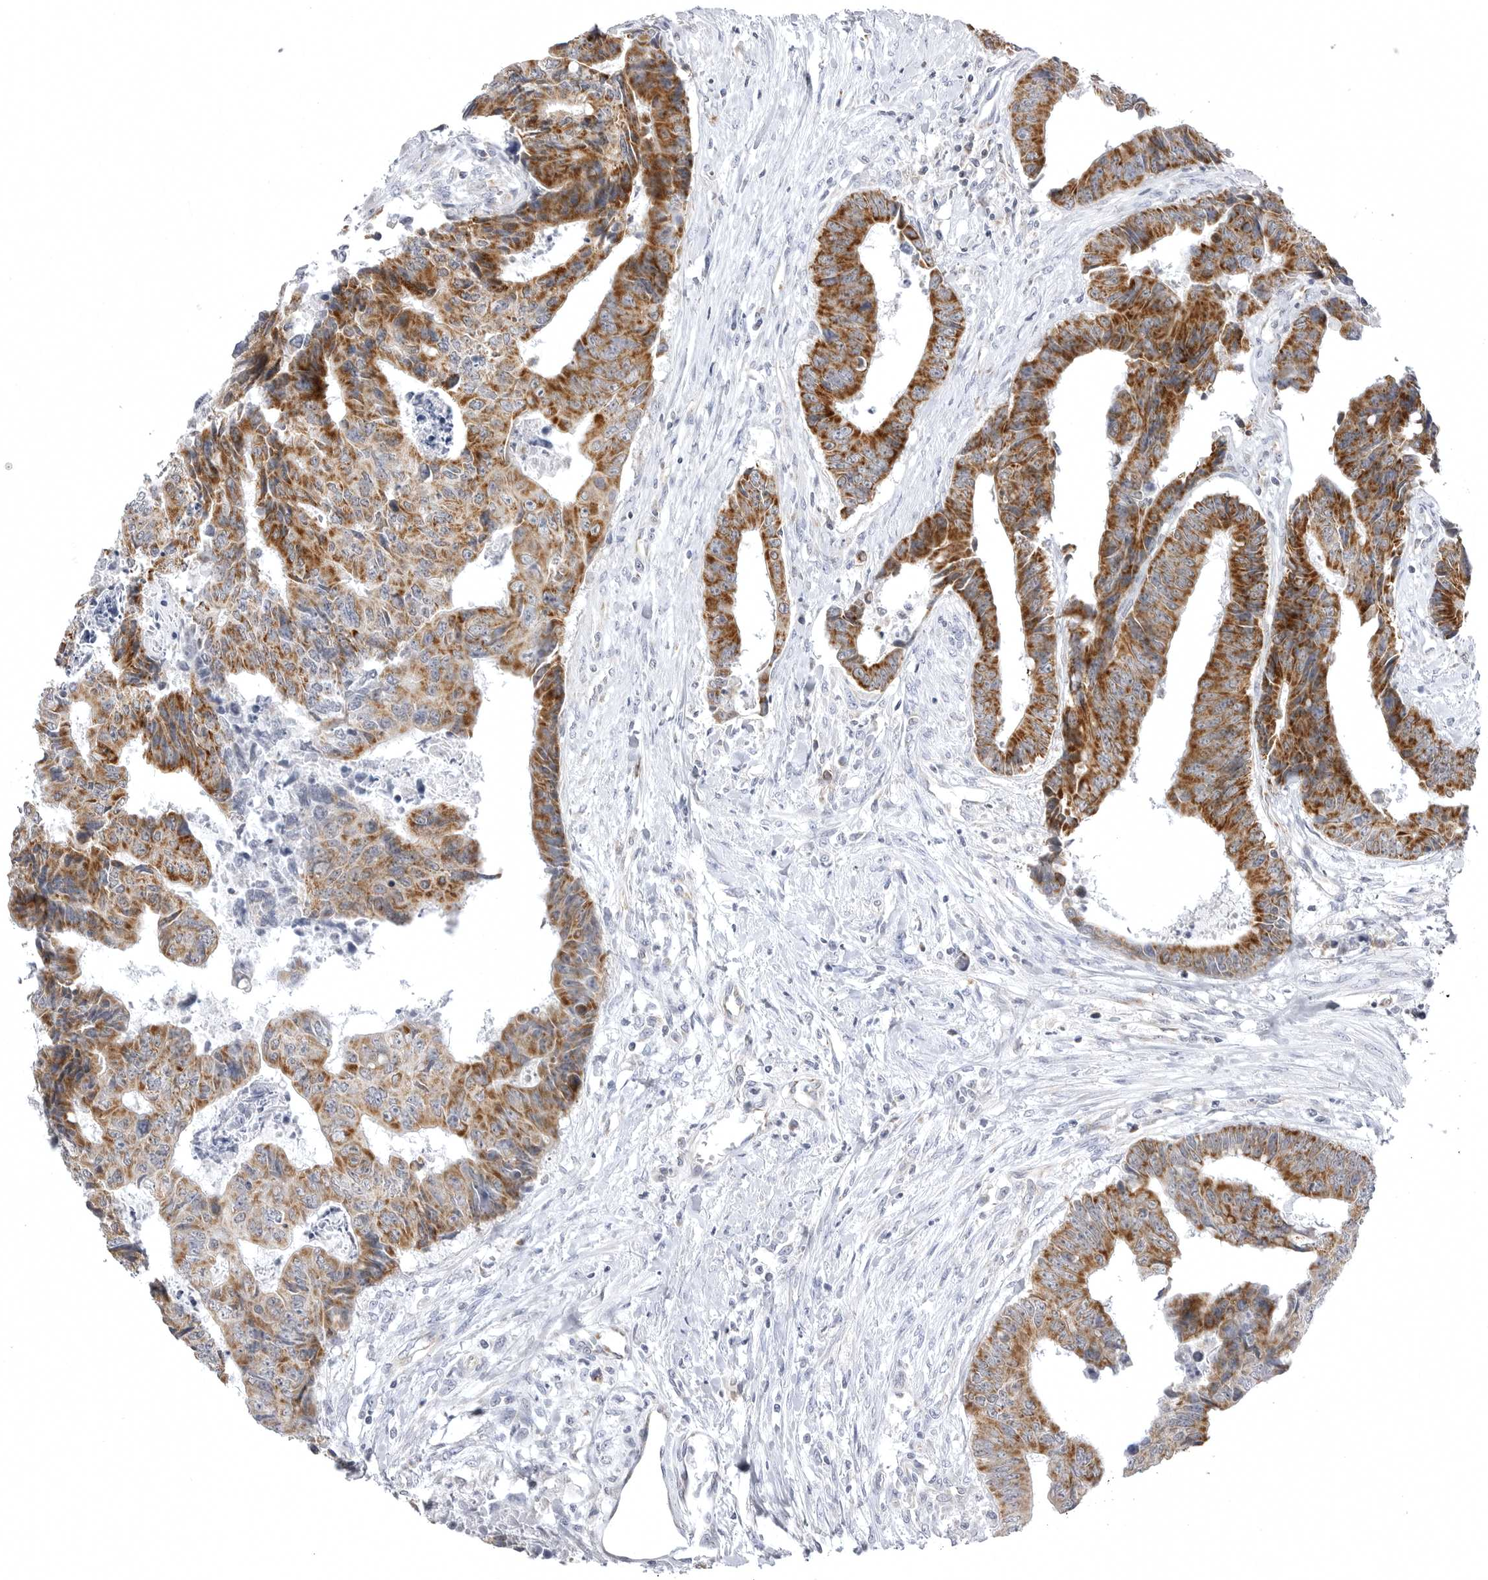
{"staining": {"intensity": "strong", "quantity": ">75%", "location": "cytoplasmic/membranous"}, "tissue": "colorectal cancer", "cell_type": "Tumor cells", "image_type": "cancer", "snomed": [{"axis": "morphology", "description": "Adenocarcinoma, NOS"}, {"axis": "topography", "description": "Rectum"}], "caption": "IHC photomicrograph of colorectal cancer (adenocarcinoma) stained for a protein (brown), which demonstrates high levels of strong cytoplasmic/membranous expression in approximately >75% of tumor cells.", "gene": "TUFM", "patient": {"sex": "male", "age": 84}}